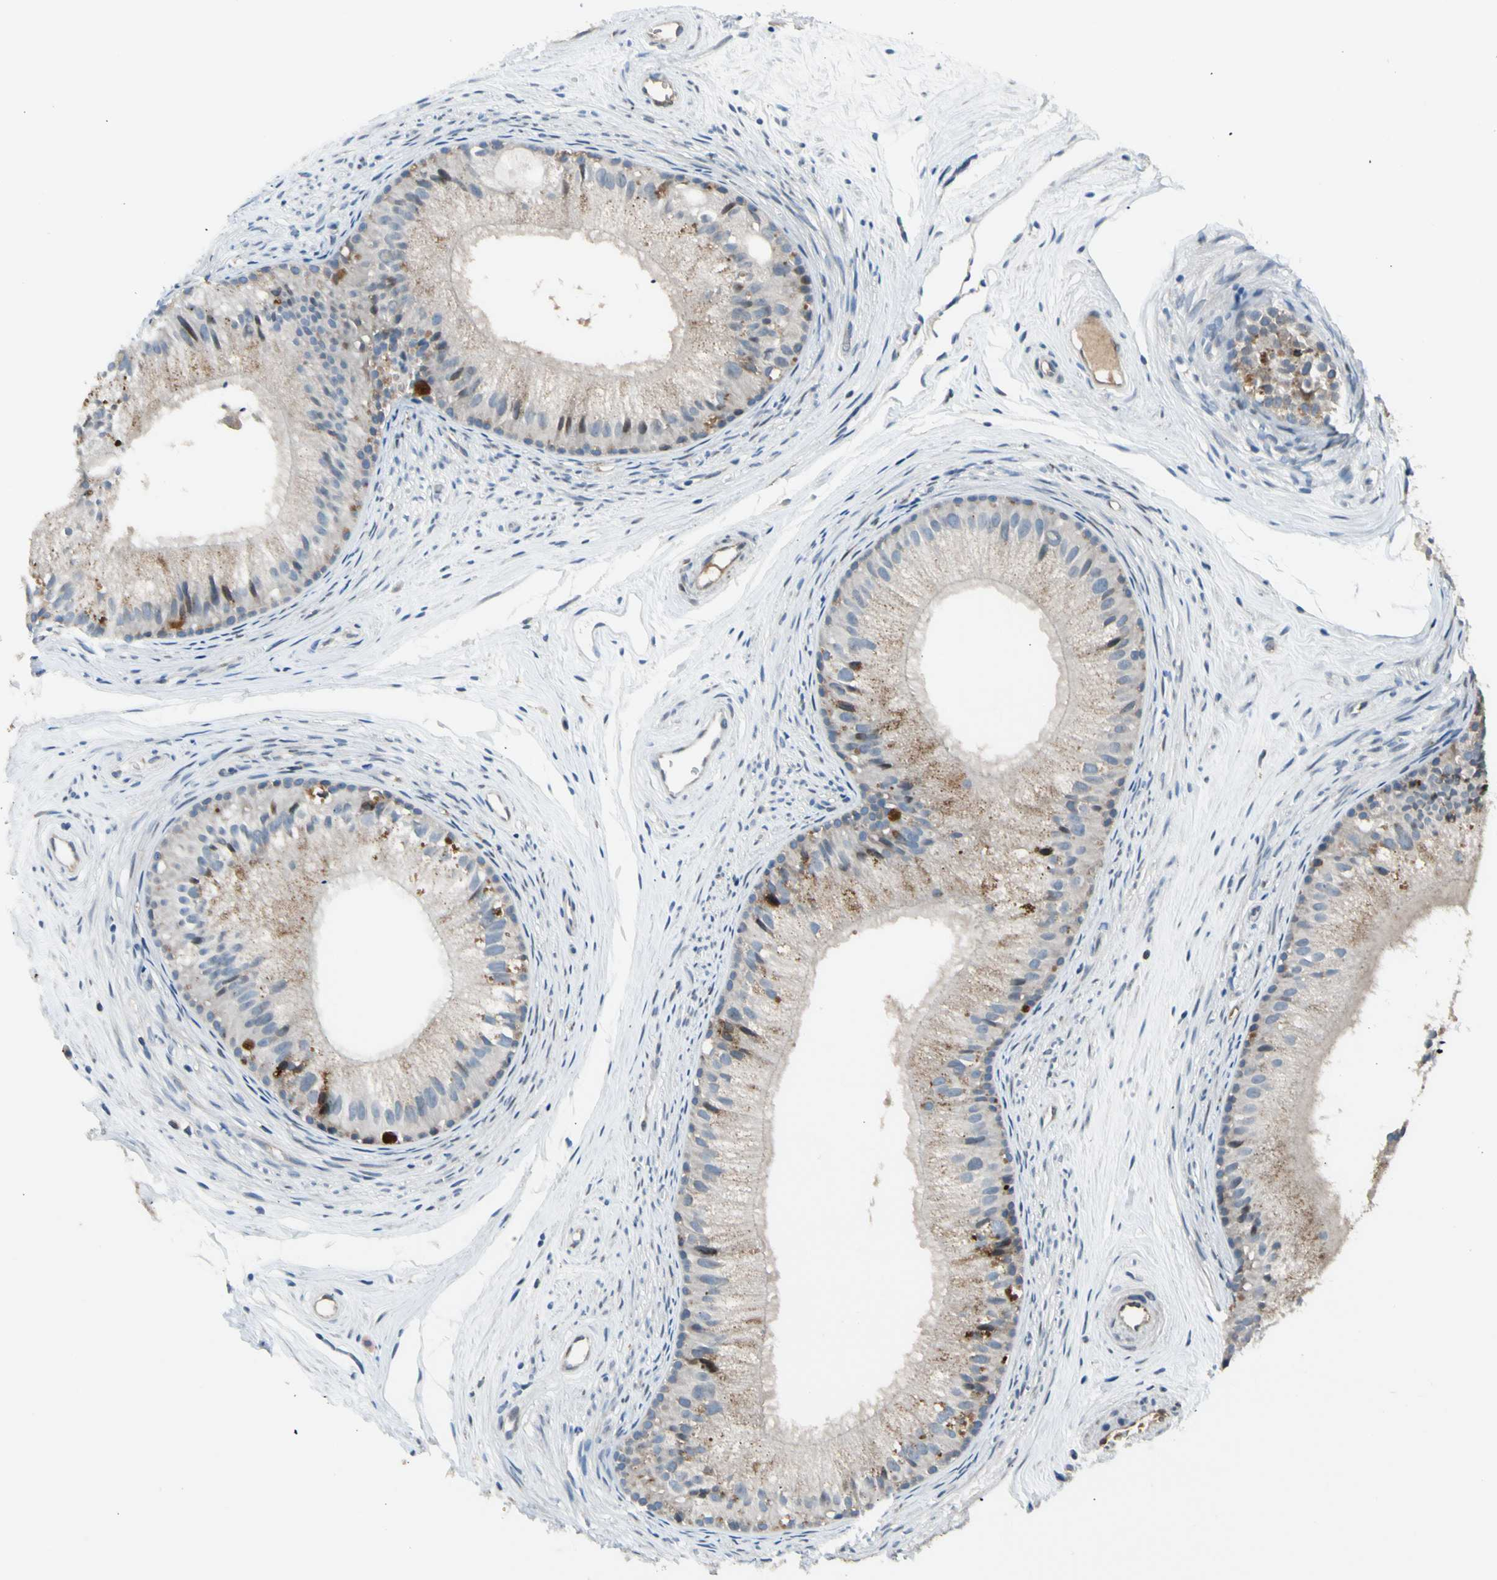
{"staining": {"intensity": "weak", "quantity": ">75%", "location": "cytoplasmic/membranous"}, "tissue": "epididymis", "cell_type": "Glandular cells", "image_type": "normal", "snomed": [{"axis": "morphology", "description": "Normal tissue, NOS"}, {"axis": "topography", "description": "Epididymis"}], "caption": "Human epididymis stained for a protein (brown) shows weak cytoplasmic/membranous positive staining in approximately >75% of glandular cells.", "gene": "NPHP3", "patient": {"sex": "male", "age": 56}}